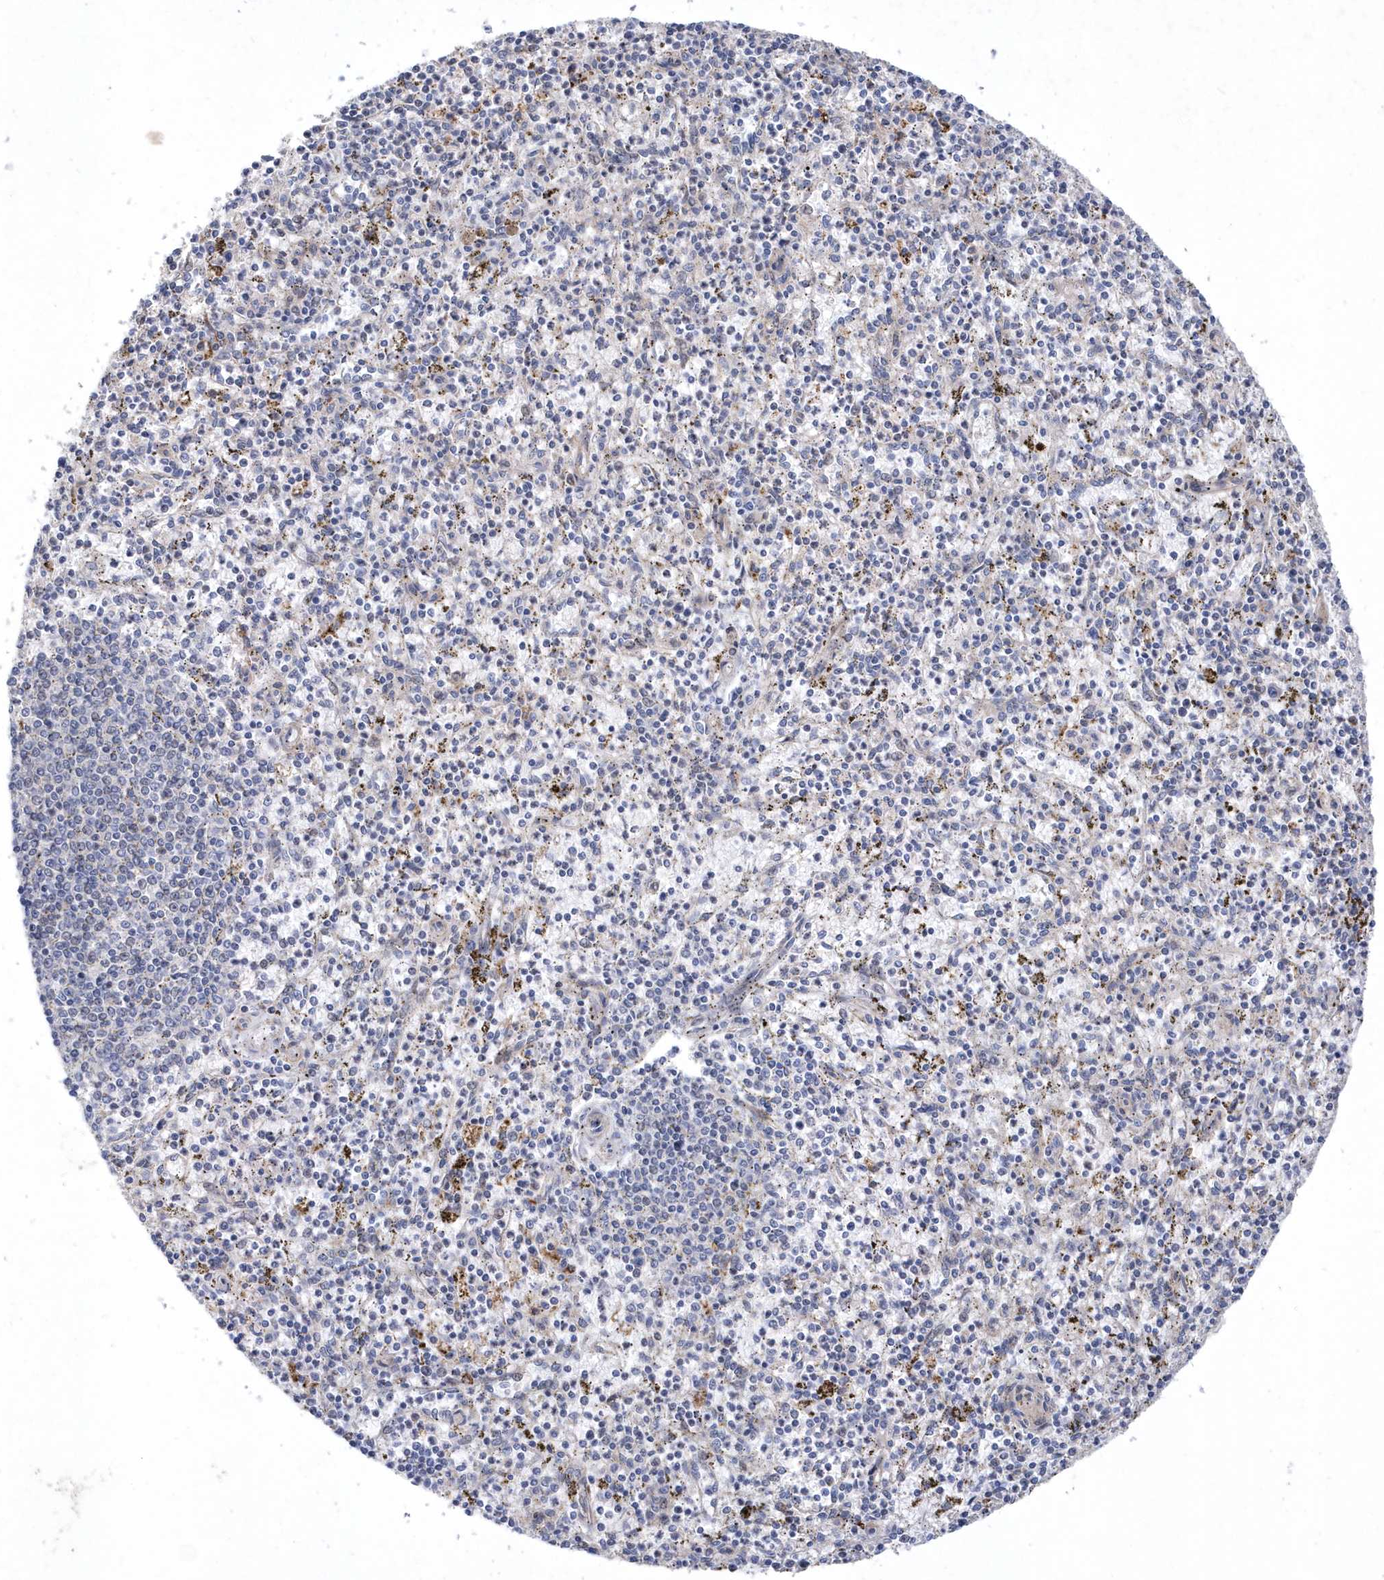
{"staining": {"intensity": "negative", "quantity": "none", "location": "none"}, "tissue": "spleen", "cell_type": "Cells in red pulp", "image_type": "normal", "snomed": [{"axis": "morphology", "description": "Normal tissue, NOS"}, {"axis": "topography", "description": "Spleen"}], "caption": "Immunohistochemical staining of benign spleen demonstrates no significant positivity in cells in red pulp. Nuclei are stained in blue.", "gene": "LONRF2", "patient": {"sex": "male", "age": 72}}